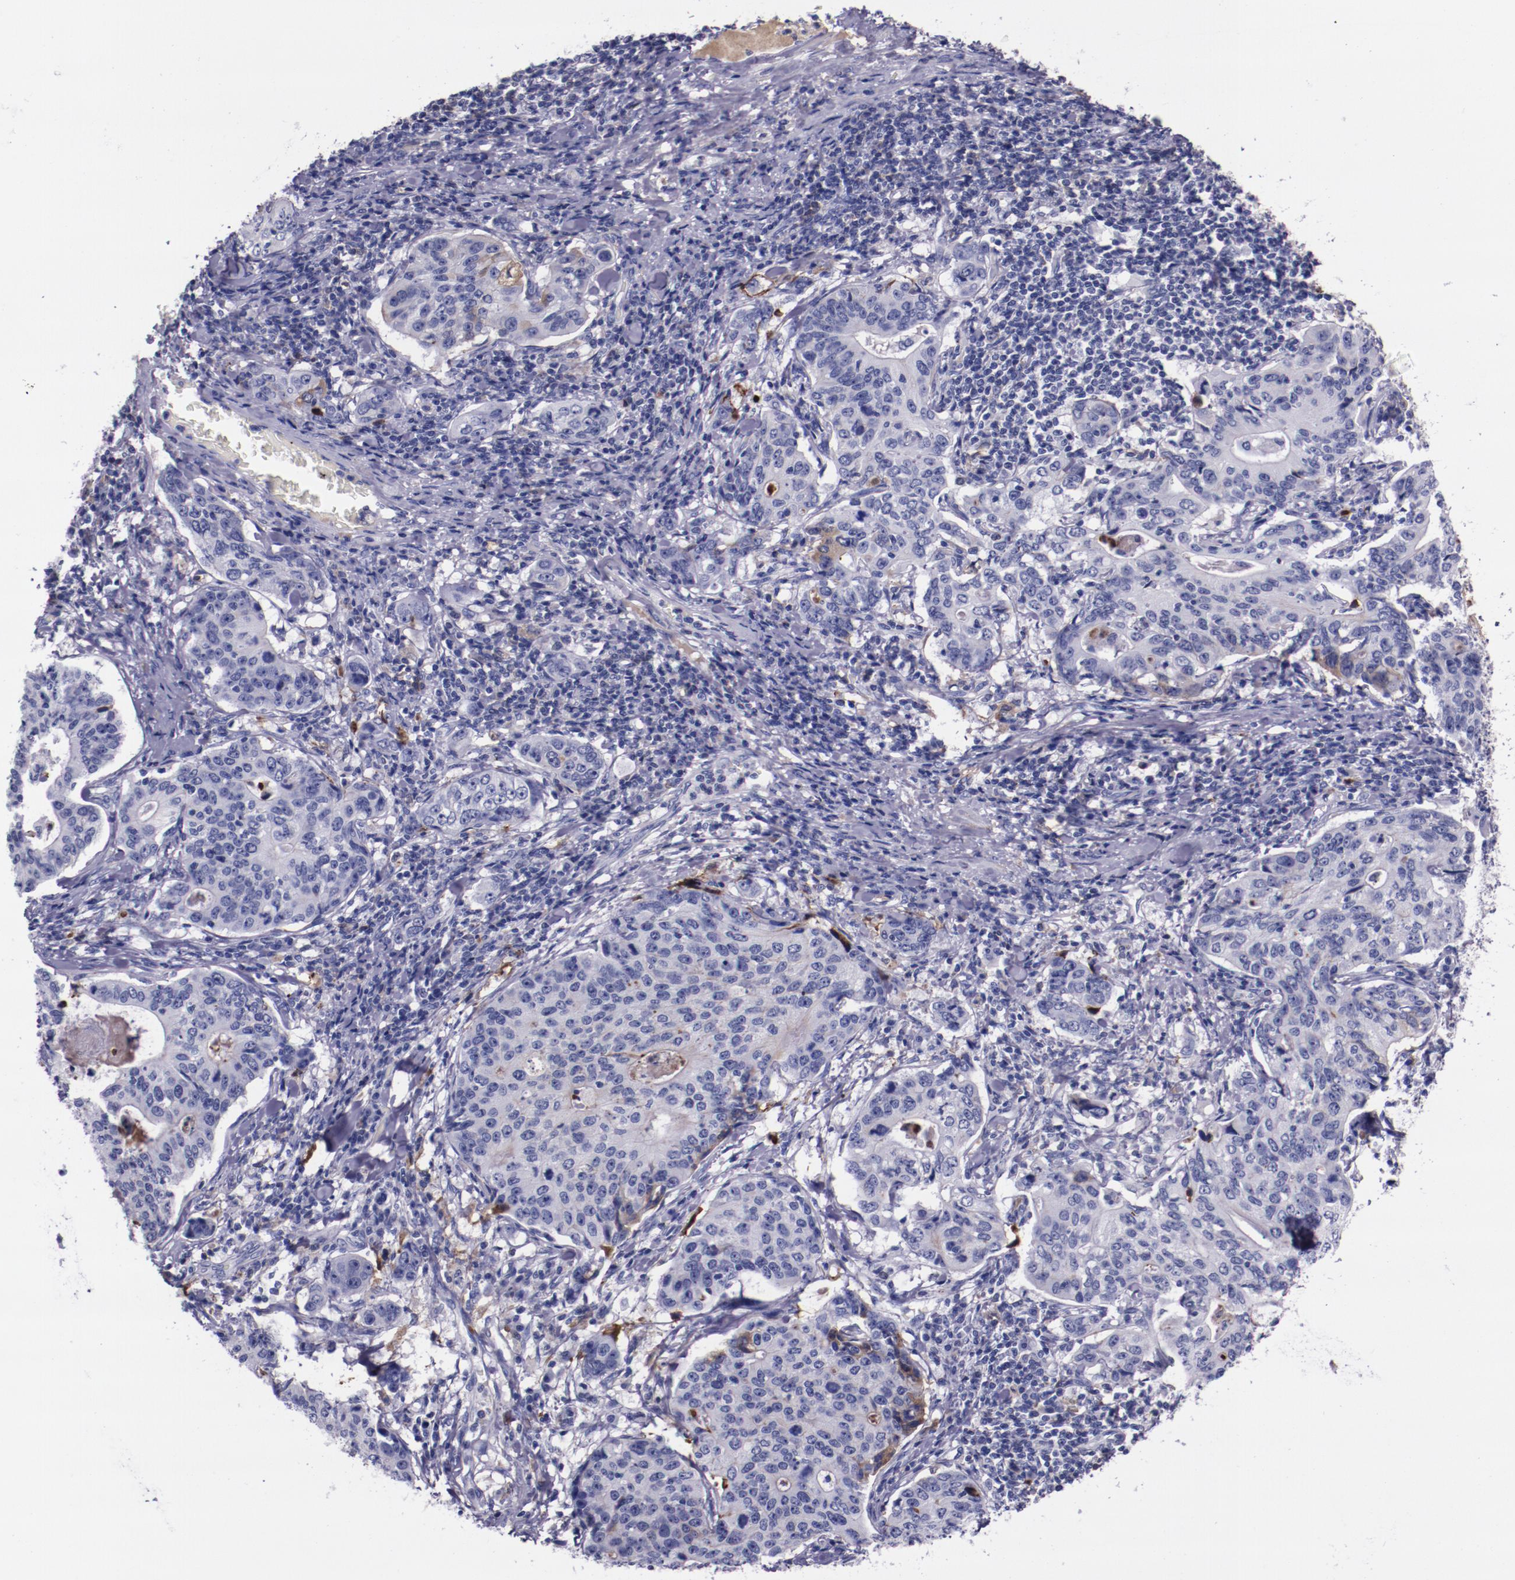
{"staining": {"intensity": "negative", "quantity": "none", "location": "none"}, "tissue": "stomach cancer", "cell_type": "Tumor cells", "image_type": "cancer", "snomed": [{"axis": "morphology", "description": "Adenocarcinoma, NOS"}, {"axis": "topography", "description": "Esophagus"}, {"axis": "topography", "description": "Stomach"}], "caption": "The IHC photomicrograph has no significant staining in tumor cells of stomach adenocarcinoma tissue.", "gene": "APOH", "patient": {"sex": "male", "age": 74}}